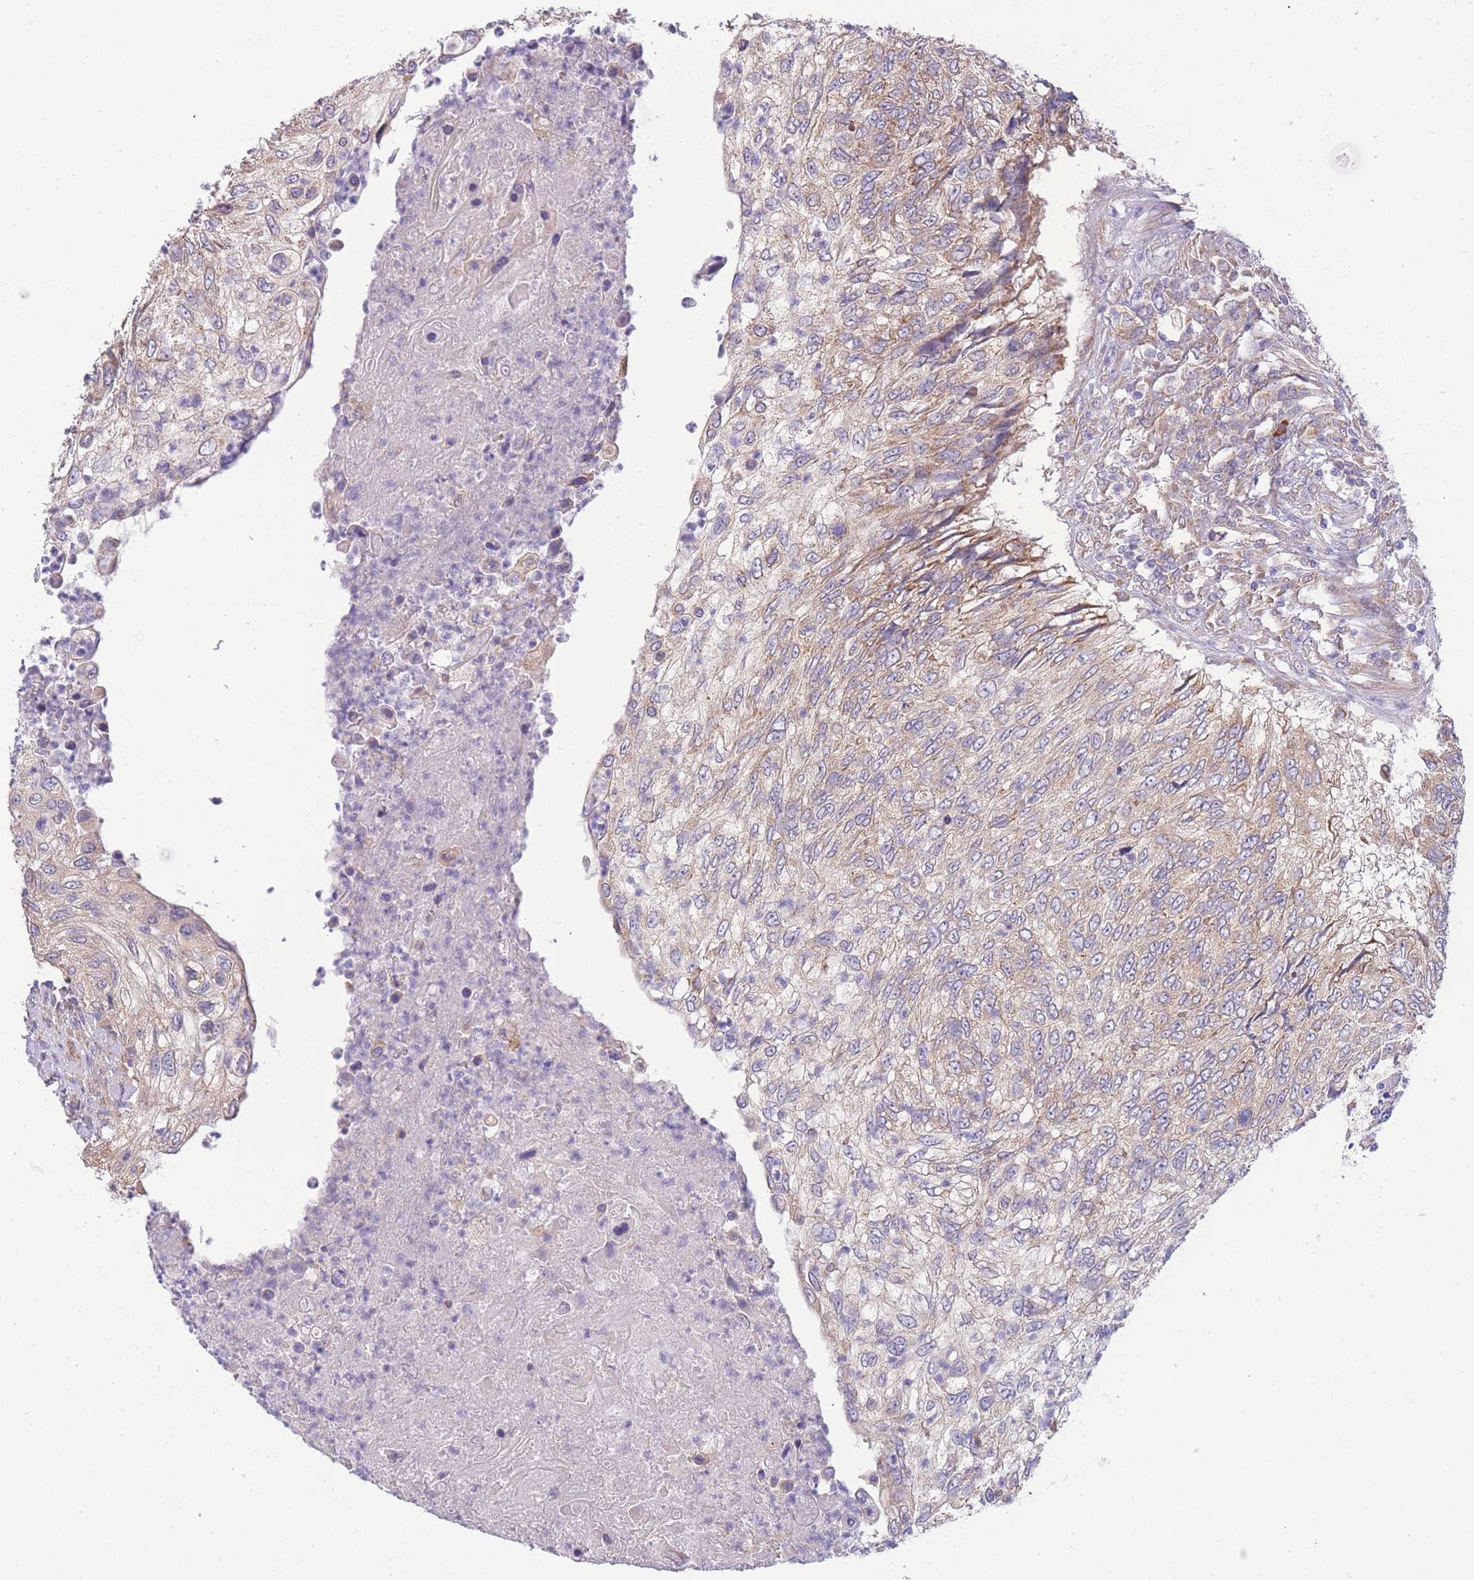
{"staining": {"intensity": "weak", "quantity": "25%-75%", "location": "cytoplasmic/membranous"}, "tissue": "urothelial cancer", "cell_type": "Tumor cells", "image_type": "cancer", "snomed": [{"axis": "morphology", "description": "Urothelial carcinoma, High grade"}, {"axis": "topography", "description": "Urinary bladder"}], "caption": "Protein positivity by immunohistochemistry (IHC) demonstrates weak cytoplasmic/membranous positivity in approximately 25%-75% of tumor cells in urothelial carcinoma (high-grade).", "gene": "BEX1", "patient": {"sex": "female", "age": 60}}